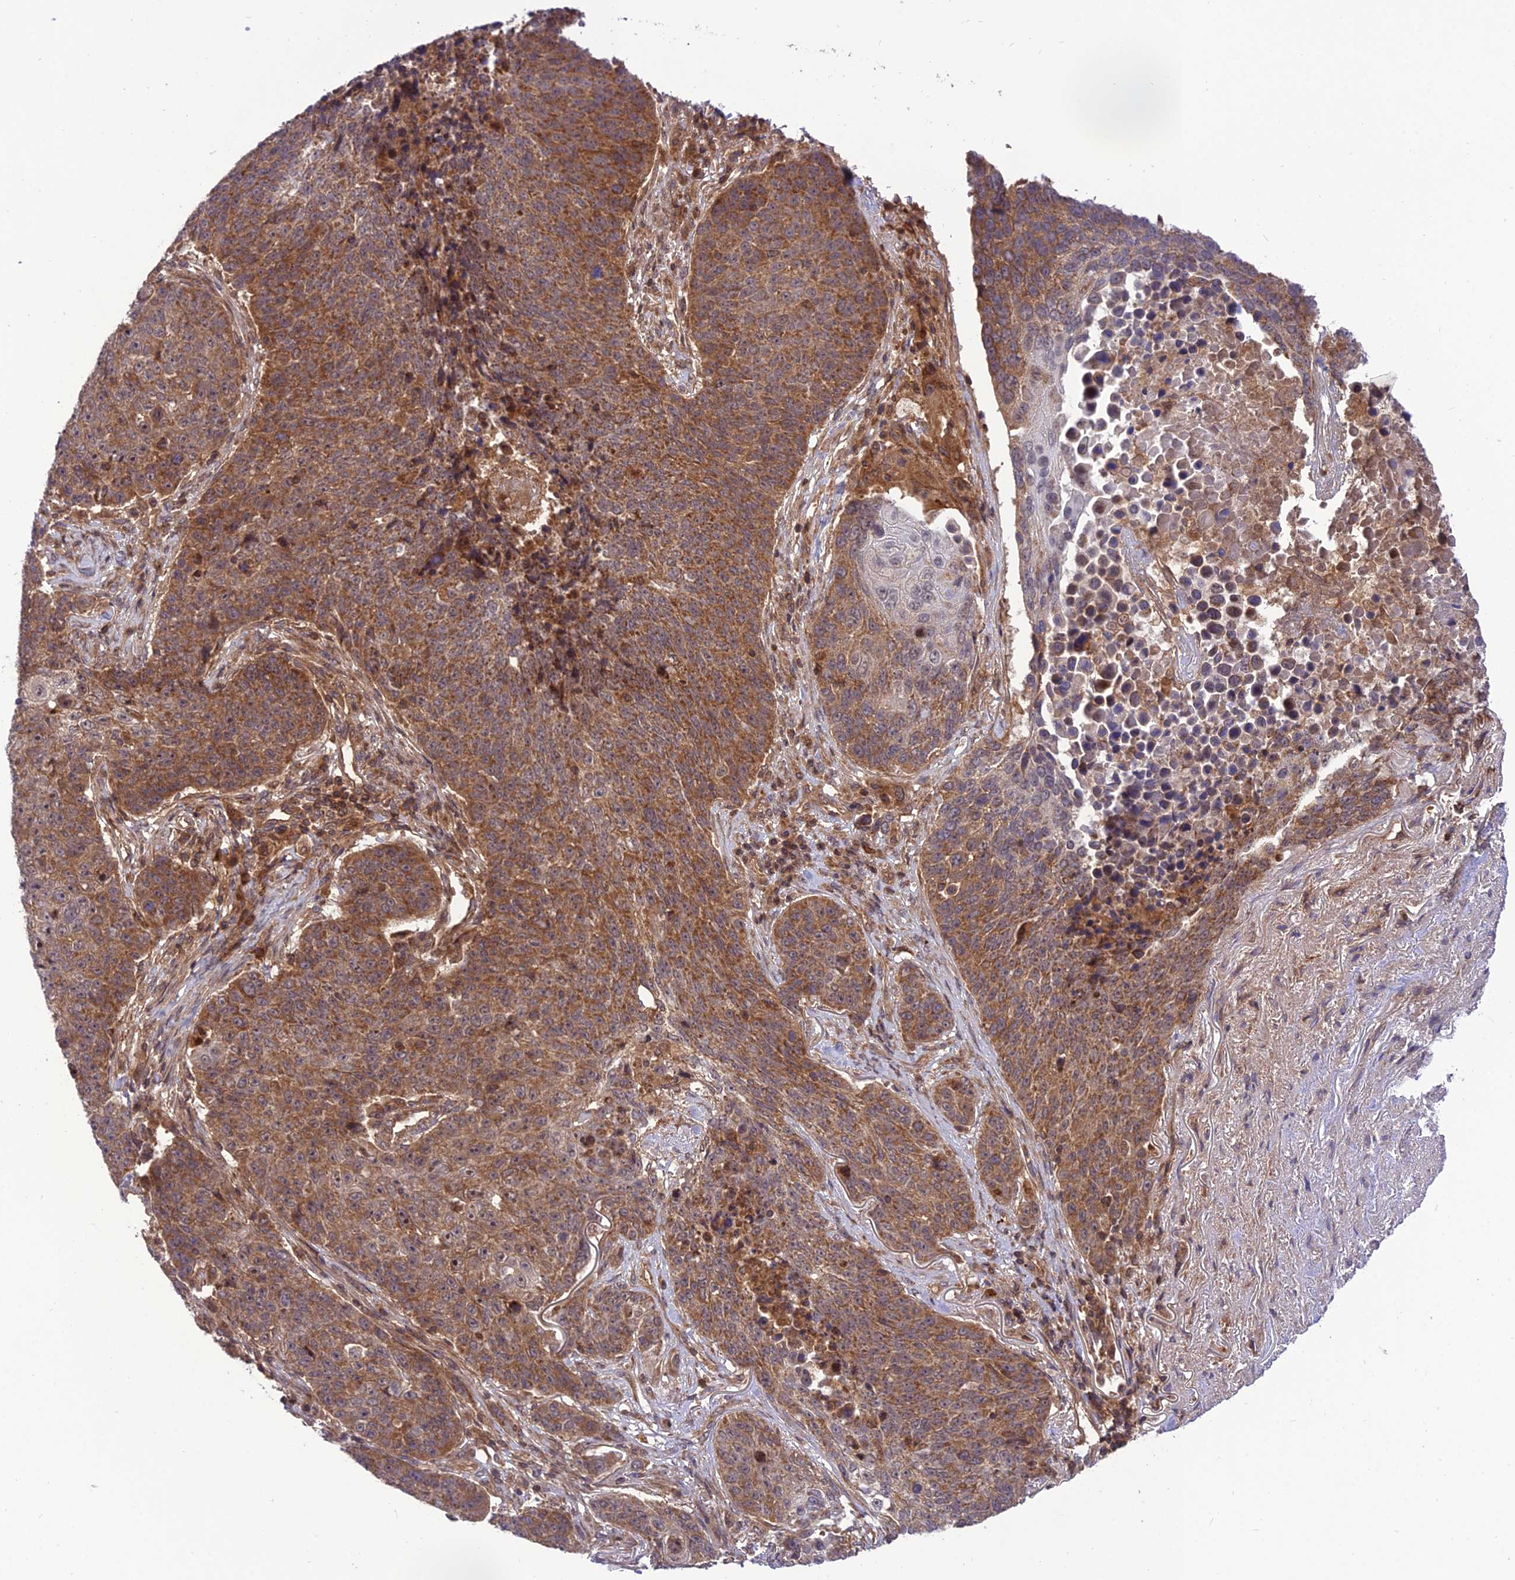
{"staining": {"intensity": "moderate", "quantity": ">75%", "location": "cytoplasmic/membranous"}, "tissue": "lung cancer", "cell_type": "Tumor cells", "image_type": "cancer", "snomed": [{"axis": "morphology", "description": "Normal tissue, NOS"}, {"axis": "morphology", "description": "Squamous cell carcinoma, NOS"}, {"axis": "topography", "description": "Lymph node"}, {"axis": "topography", "description": "Lung"}], "caption": "This micrograph shows lung squamous cell carcinoma stained with immunohistochemistry (IHC) to label a protein in brown. The cytoplasmic/membranous of tumor cells show moderate positivity for the protein. Nuclei are counter-stained blue.", "gene": "NDUFC1", "patient": {"sex": "male", "age": 66}}